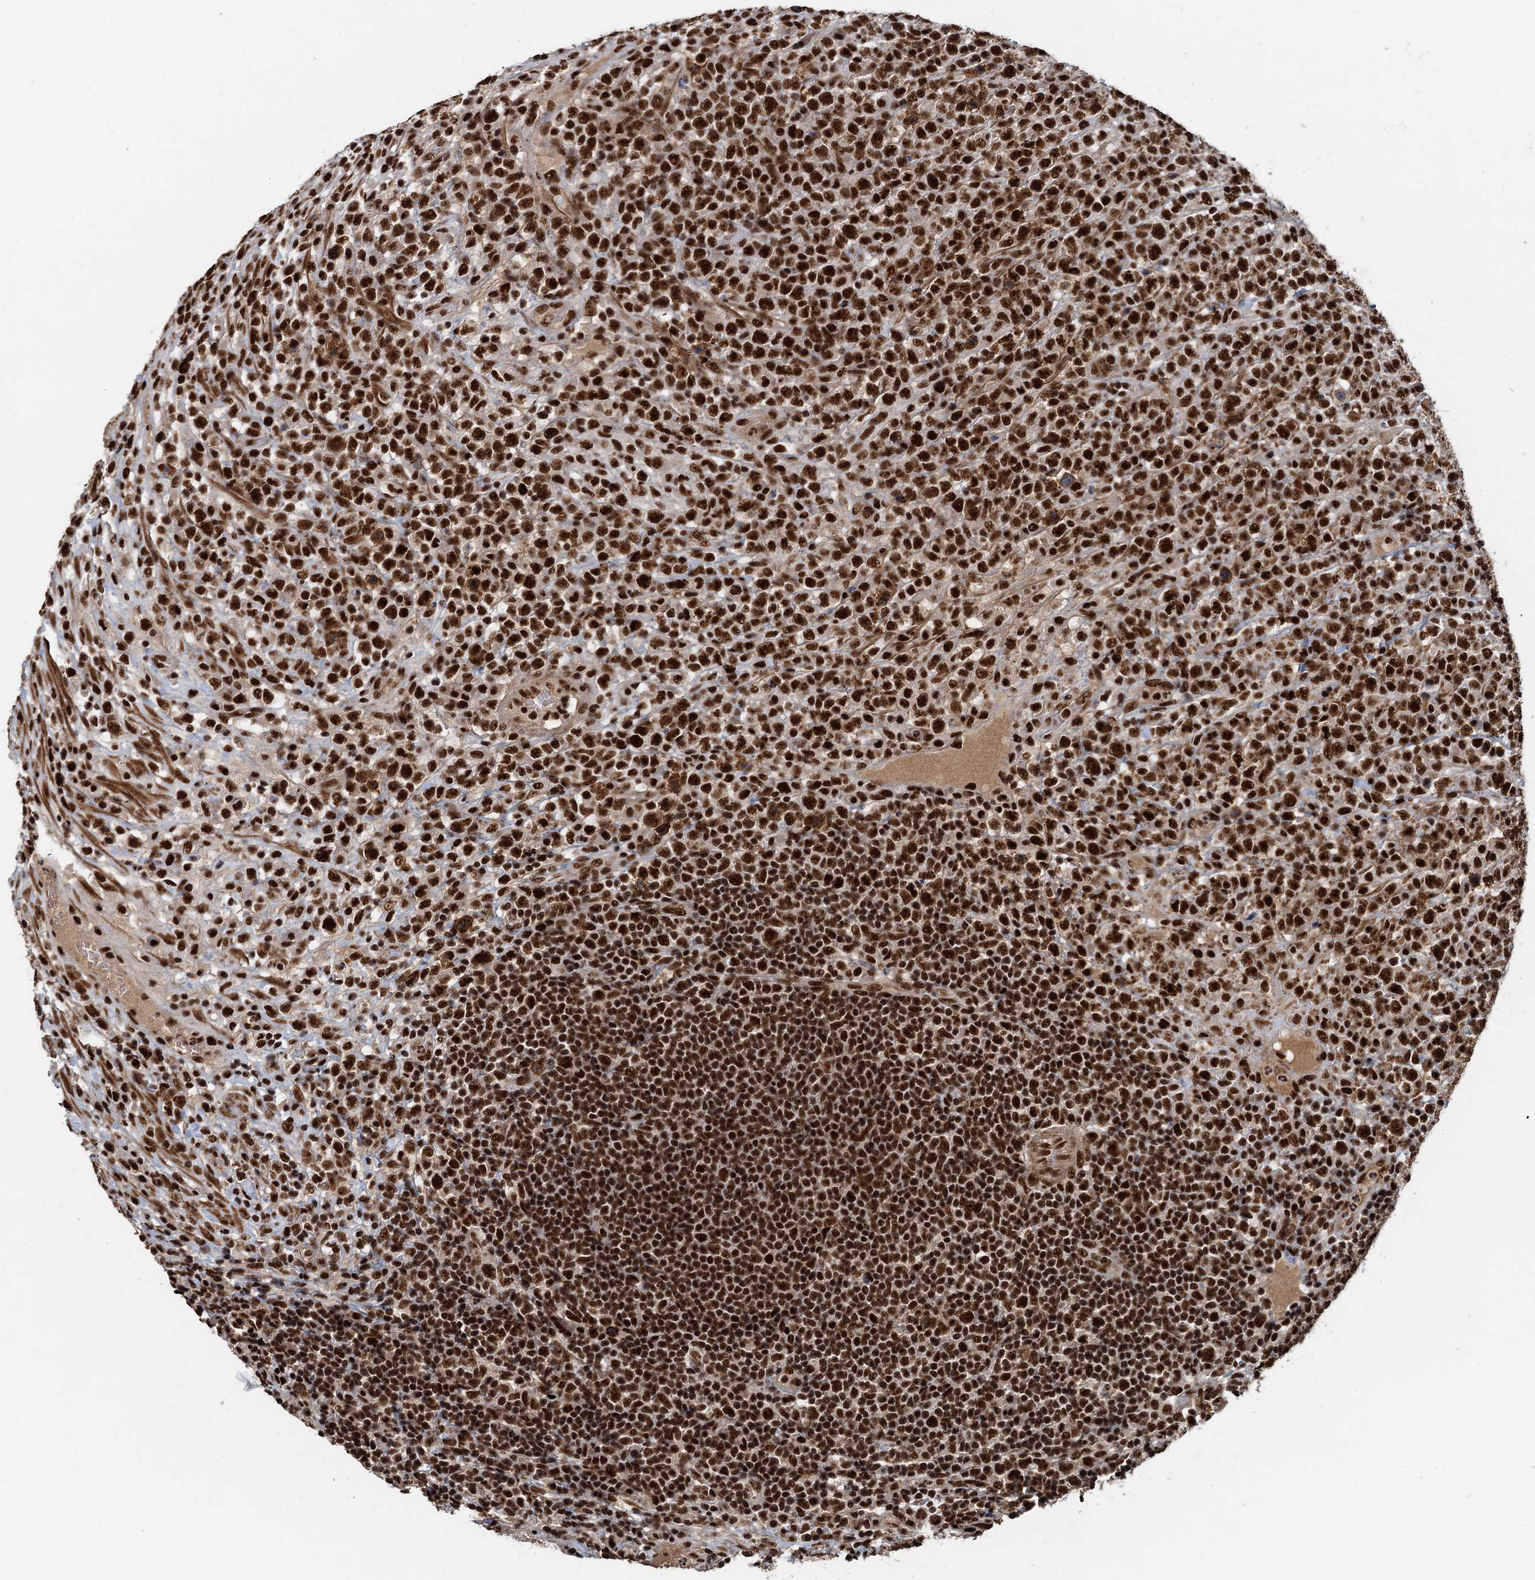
{"staining": {"intensity": "strong", "quantity": ">75%", "location": "nuclear"}, "tissue": "lymphoma", "cell_type": "Tumor cells", "image_type": "cancer", "snomed": [{"axis": "morphology", "description": "Malignant lymphoma, non-Hodgkin's type, High grade"}, {"axis": "topography", "description": "Colon"}], "caption": "A high amount of strong nuclear positivity is appreciated in about >75% of tumor cells in lymphoma tissue.", "gene": "ZC3H18", "patient": {"sex": "female", "age": 53}}